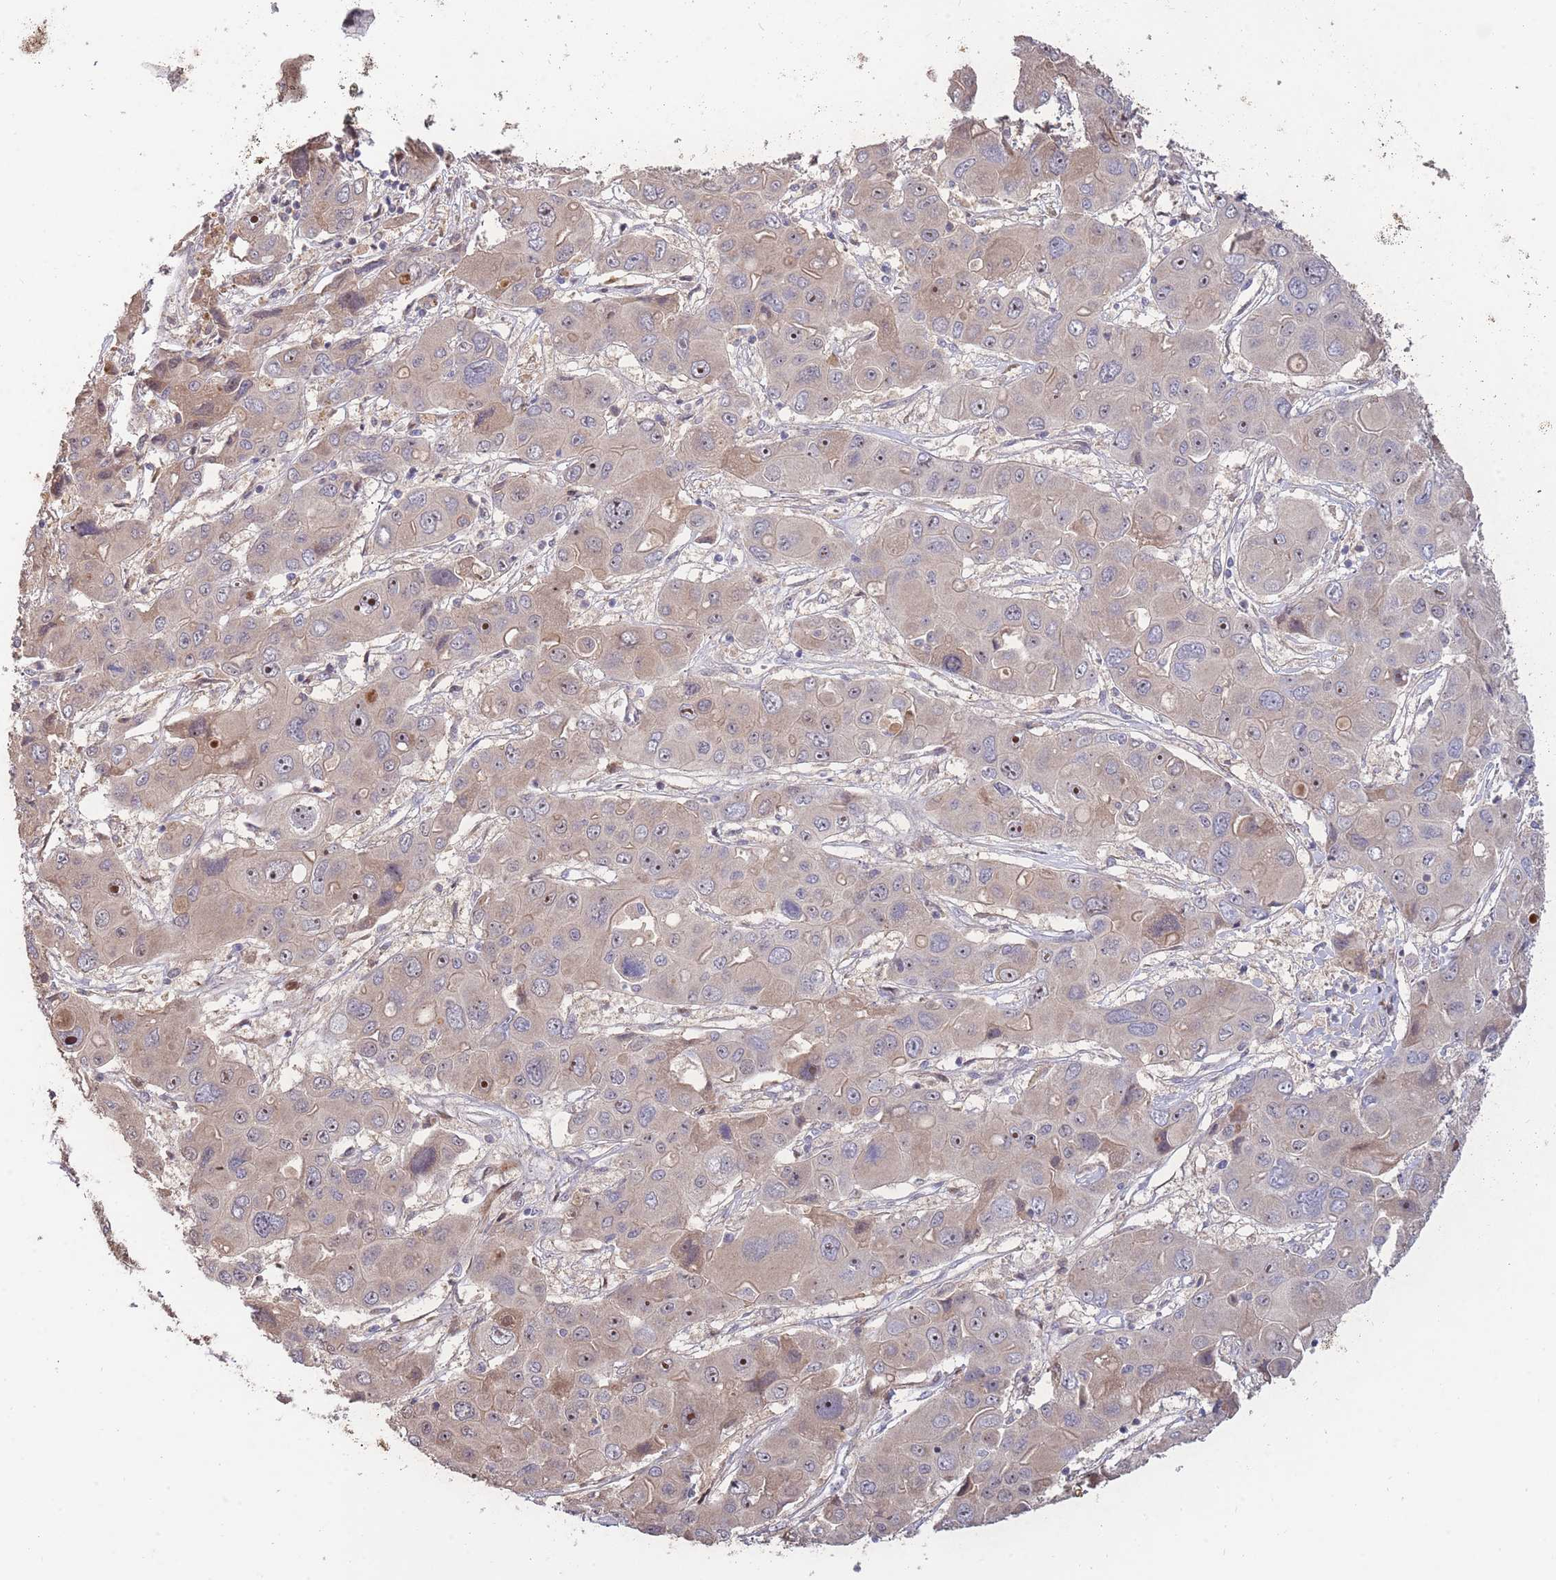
{"staining": {"intensity": "moderate", "quantity": "25%-75%", "location": "nuclear"}, "tissue": "liver cancer", "cell_type": "Tumor cells", "image_type": "cancer", "snomed": [{"axis": "morphology", "description": "Cholangiocarcinoma"}, {"axis": "topography", "description": "Liver"}], "caption": "Tumor cells exhibit medium levels of moderate nuclear staining in approximately 25%-75% of cells in cholangiocarcinoma (liver). (Brightfield microscopy of DAB IHC at high magnification).", "gene": "SYNDIG1L", "patient": {"sex": "male", "age": 67}}